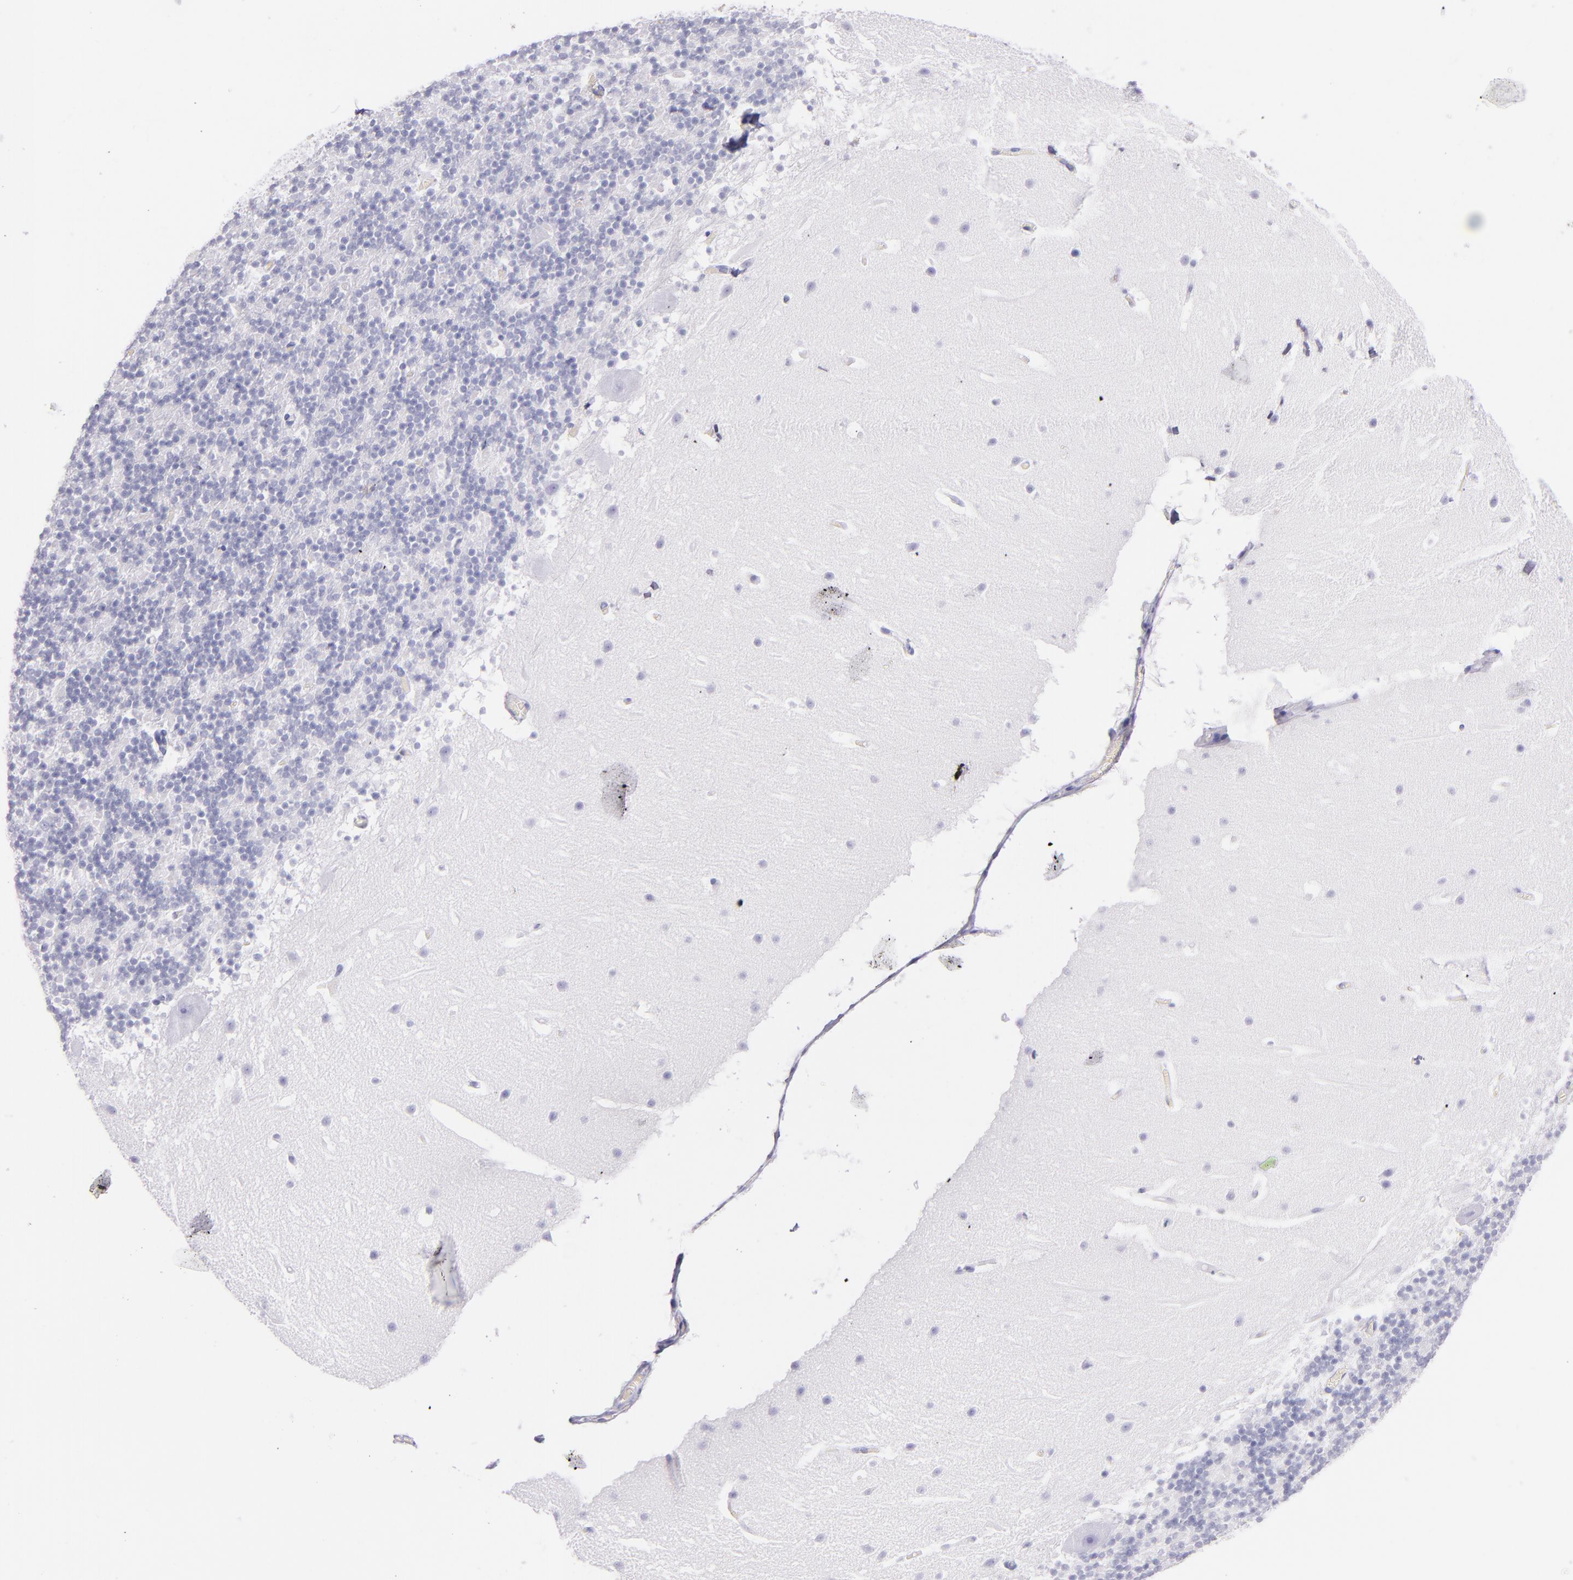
{"staining": {"intensity": "negative", "quantity": "none", "location": "none"}, "tissue": "cerebellum", "cell_type": "Cells in granular layer", "image_type": "normal", "snomed": [{"axis": "morphology", "description": "Normal tissue, NOS"}, {"axis": "topography", "description": "Cerebellum"}], "caption": "High magnification brightfield microscopy of benign cerebellum stained with DAB (3,3'-diaminobenzidine) (brown) and counterstained with hematoxylin (blue): cells in granular layer show no significant positivity. (Stains: DAB (3,3'-diaminobenzidine) immunohistochemistry with hematoxylin counter stain, Microscopy: brightfield microscopy at high magnification).", "gene": "SFTPB", "patient": {"sex": "male", "age": 45}}